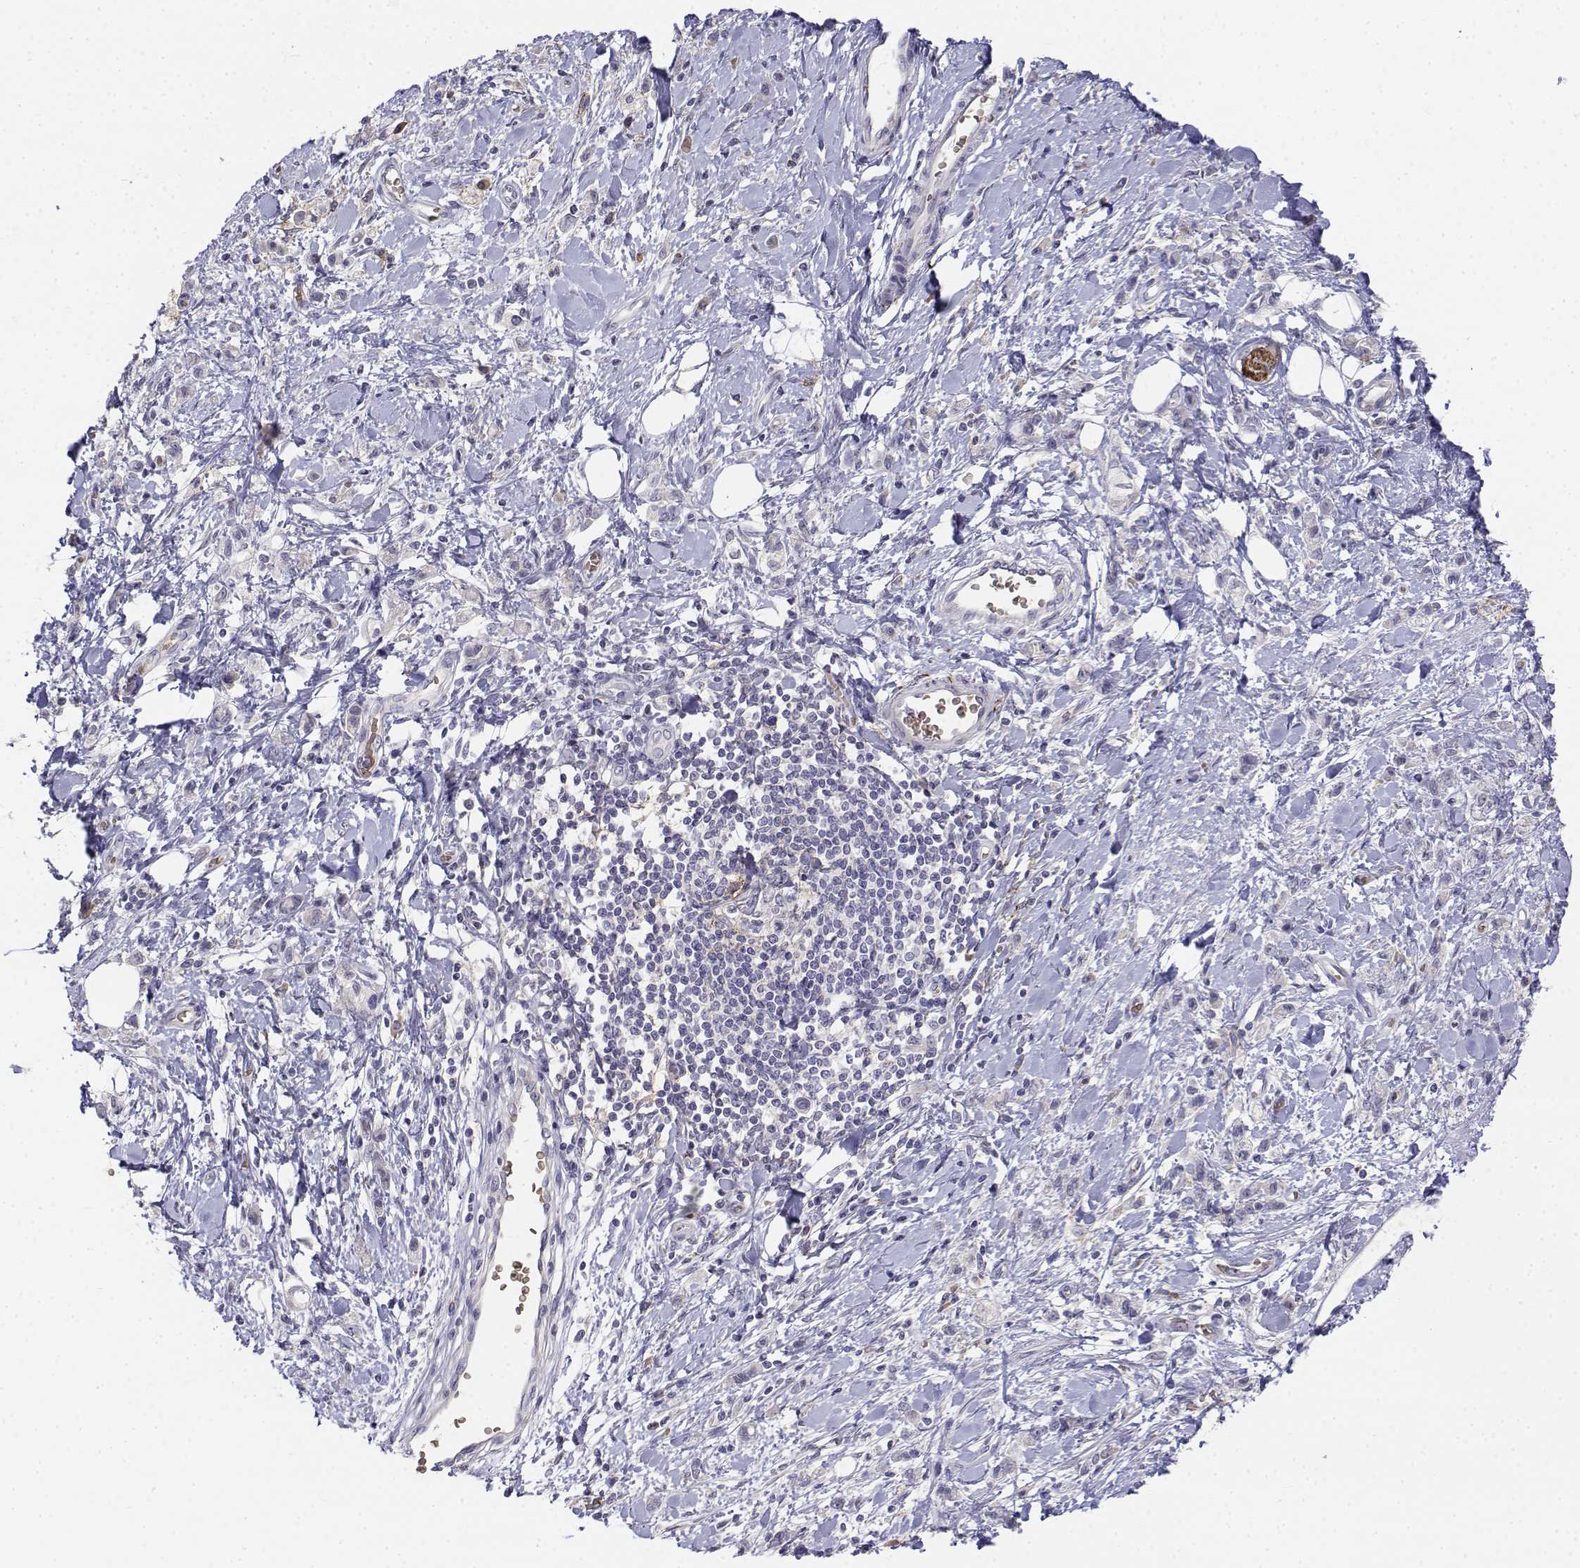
{"staining": {"intensity": "negative", "quantity": "none", "location": "none"}, "tissue": "stomach cancer", "cell_type": "Tumor cells", "image_type": "cancer", "snomed": [{"axis": "morphology", "description": "Adenocarcinoma, NOS"}, {"axis": "topography", "description": "Stomach"}], "caption": "A photomicrograph of human stomach adenocarcinoma is negative for staining in tumor cells. Nuclei are stained in blue.", "gene": "CADM1", "patient": {"sex": "male", "age": 77}}